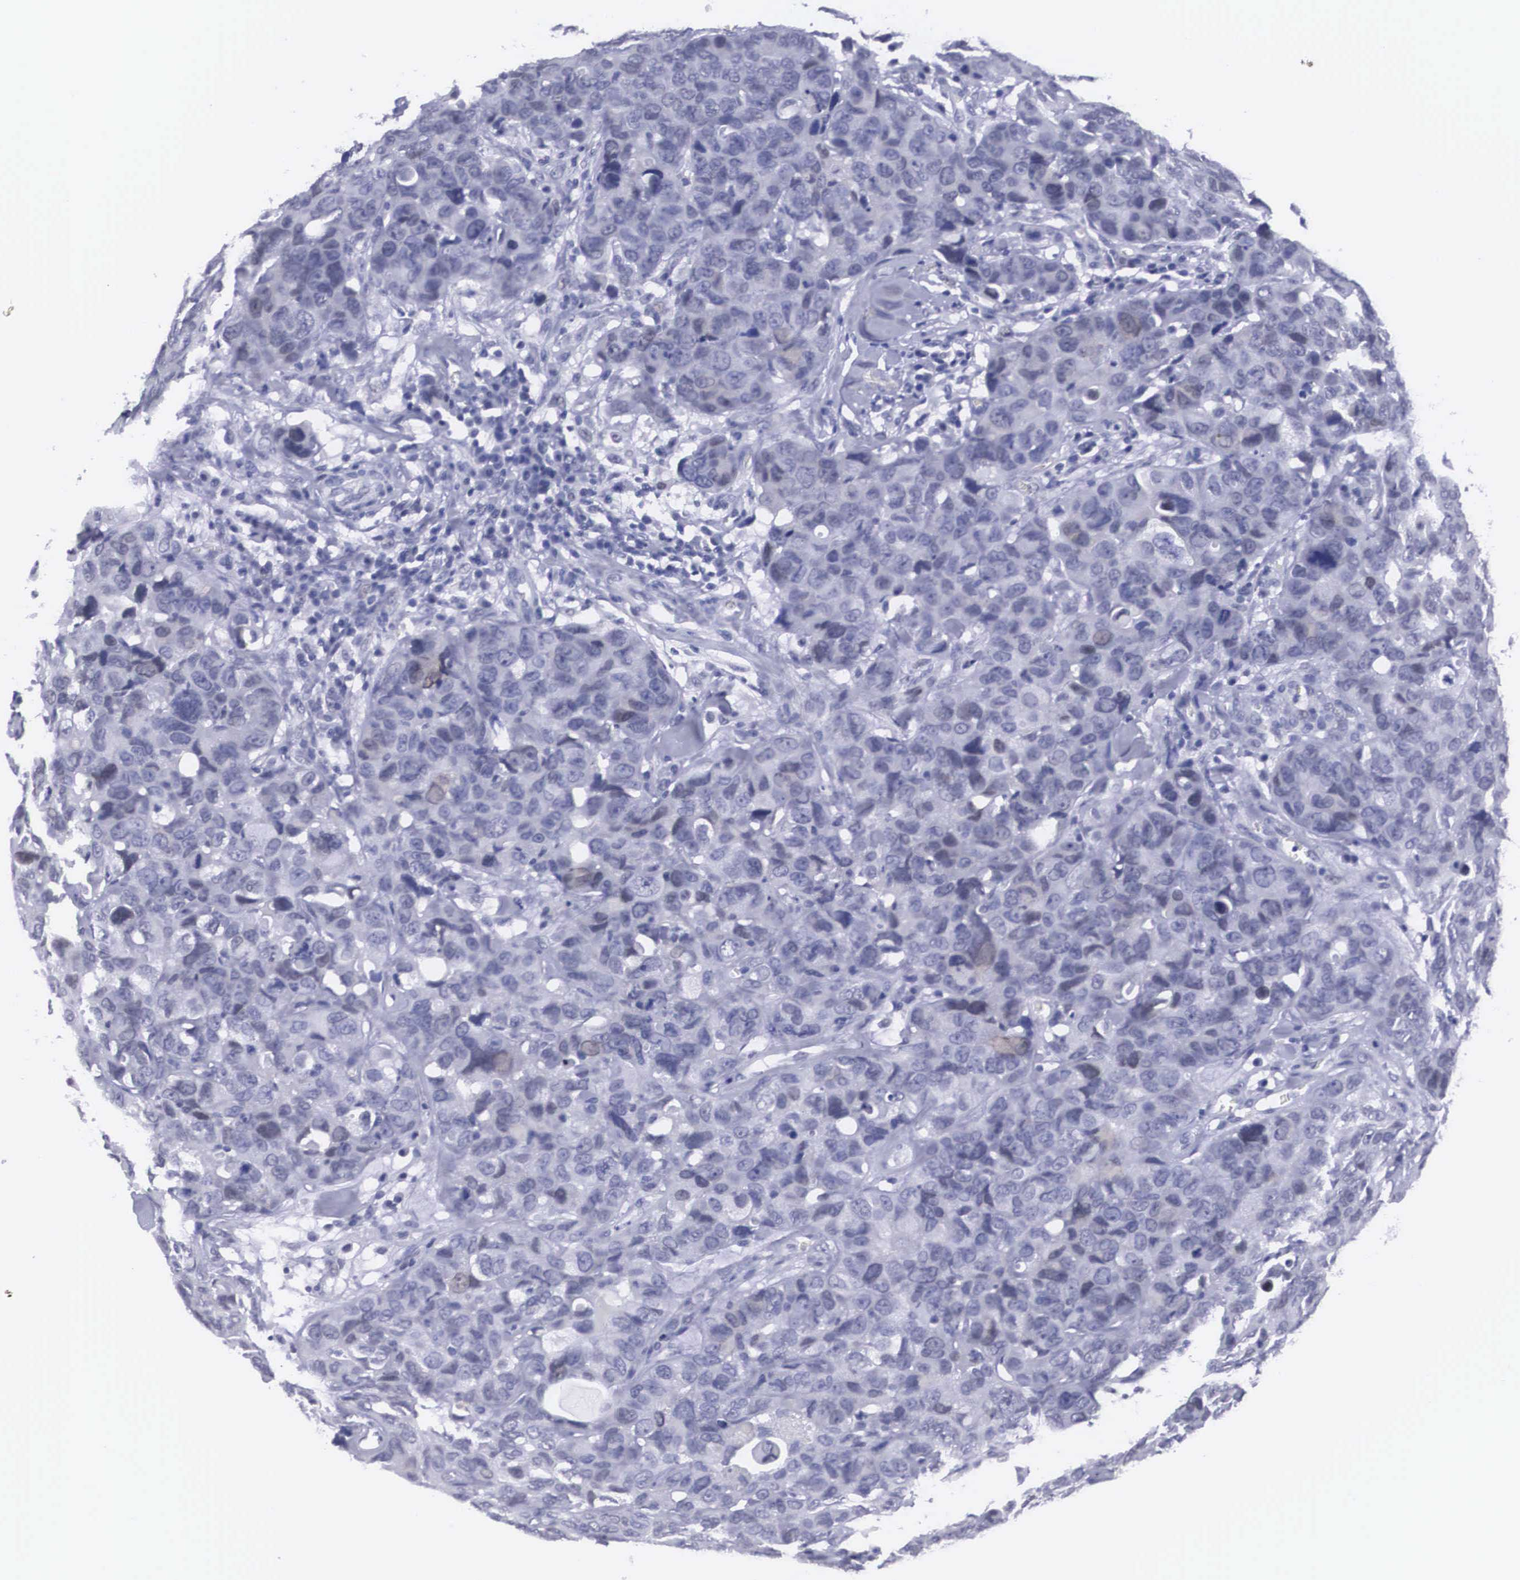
{"staining": {"intensity": "negative", "quantity": "none", "location": "none"}, "tissue": "breast cancer", "cell_type": "Tumor cells", "image_type": "cancer", "snomed": [{"axis": "morphology", "description": "Duct carcinoma"}, {"axis": "topography", "description": "Breast"}], "caption": "A high-resolution image shows immunohistochemistry (IHC) staining of breast cancer (infiltrating ductal carcinoma), which demonstrates no significant staining in tumor cells.", "gene": "C22orf31", "patient": {"sex": "female", "age": 91}}